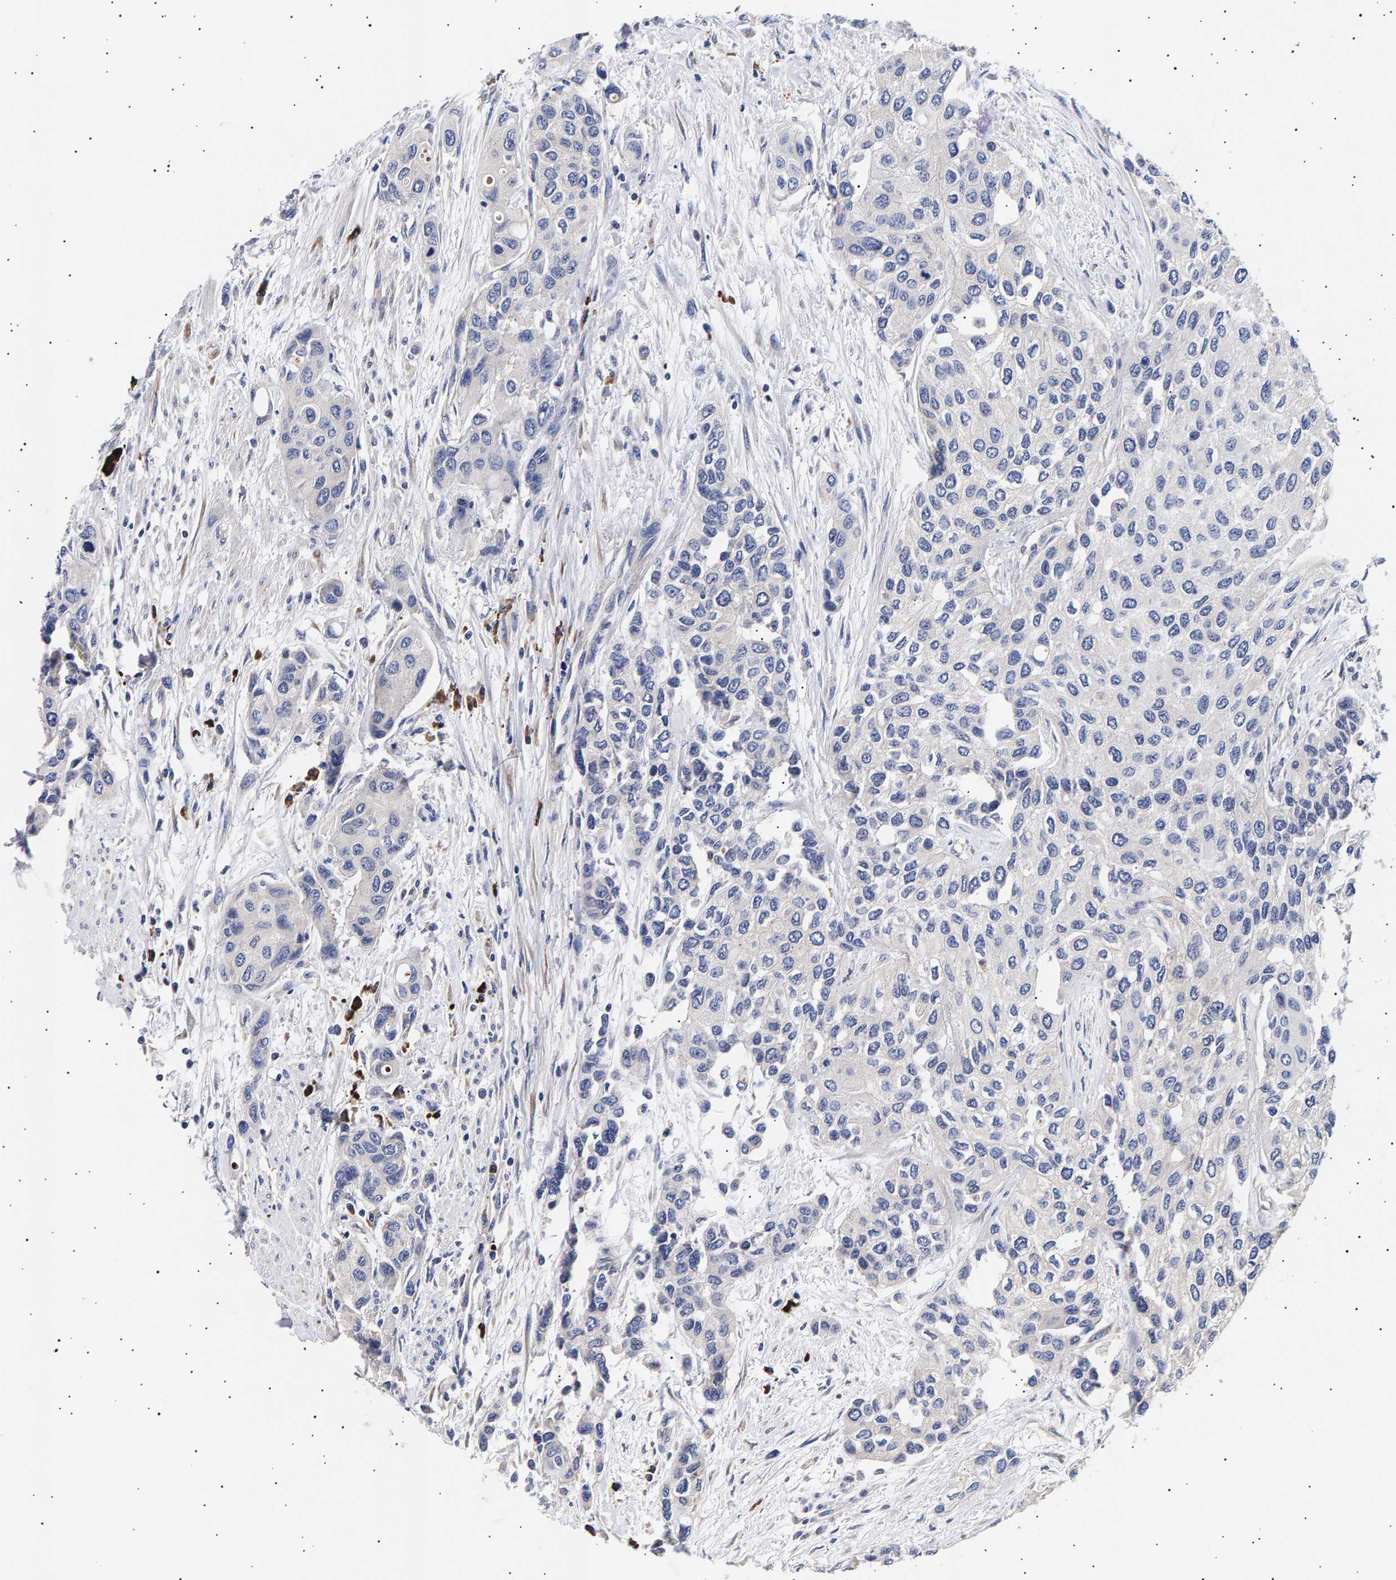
{"staining": {"intensity": "negative", "quantity": "none", "location": "none"}, "tissue": "urothelial cancer", "cell_type": "Tumor cells", "image_type": "cancer", "snomed": [{"axis": "morphology", "description": "Urothelial carcinoma, High grade"}, {"axis": "topography", "description": "Urinary bladder"}], "caption": "This is an immunohistochemistry image of human urothelial cancer. There is no expression in tumor cells.", "gene": "ANKRD40", "patient": {"sex": "female", "age": 56}}